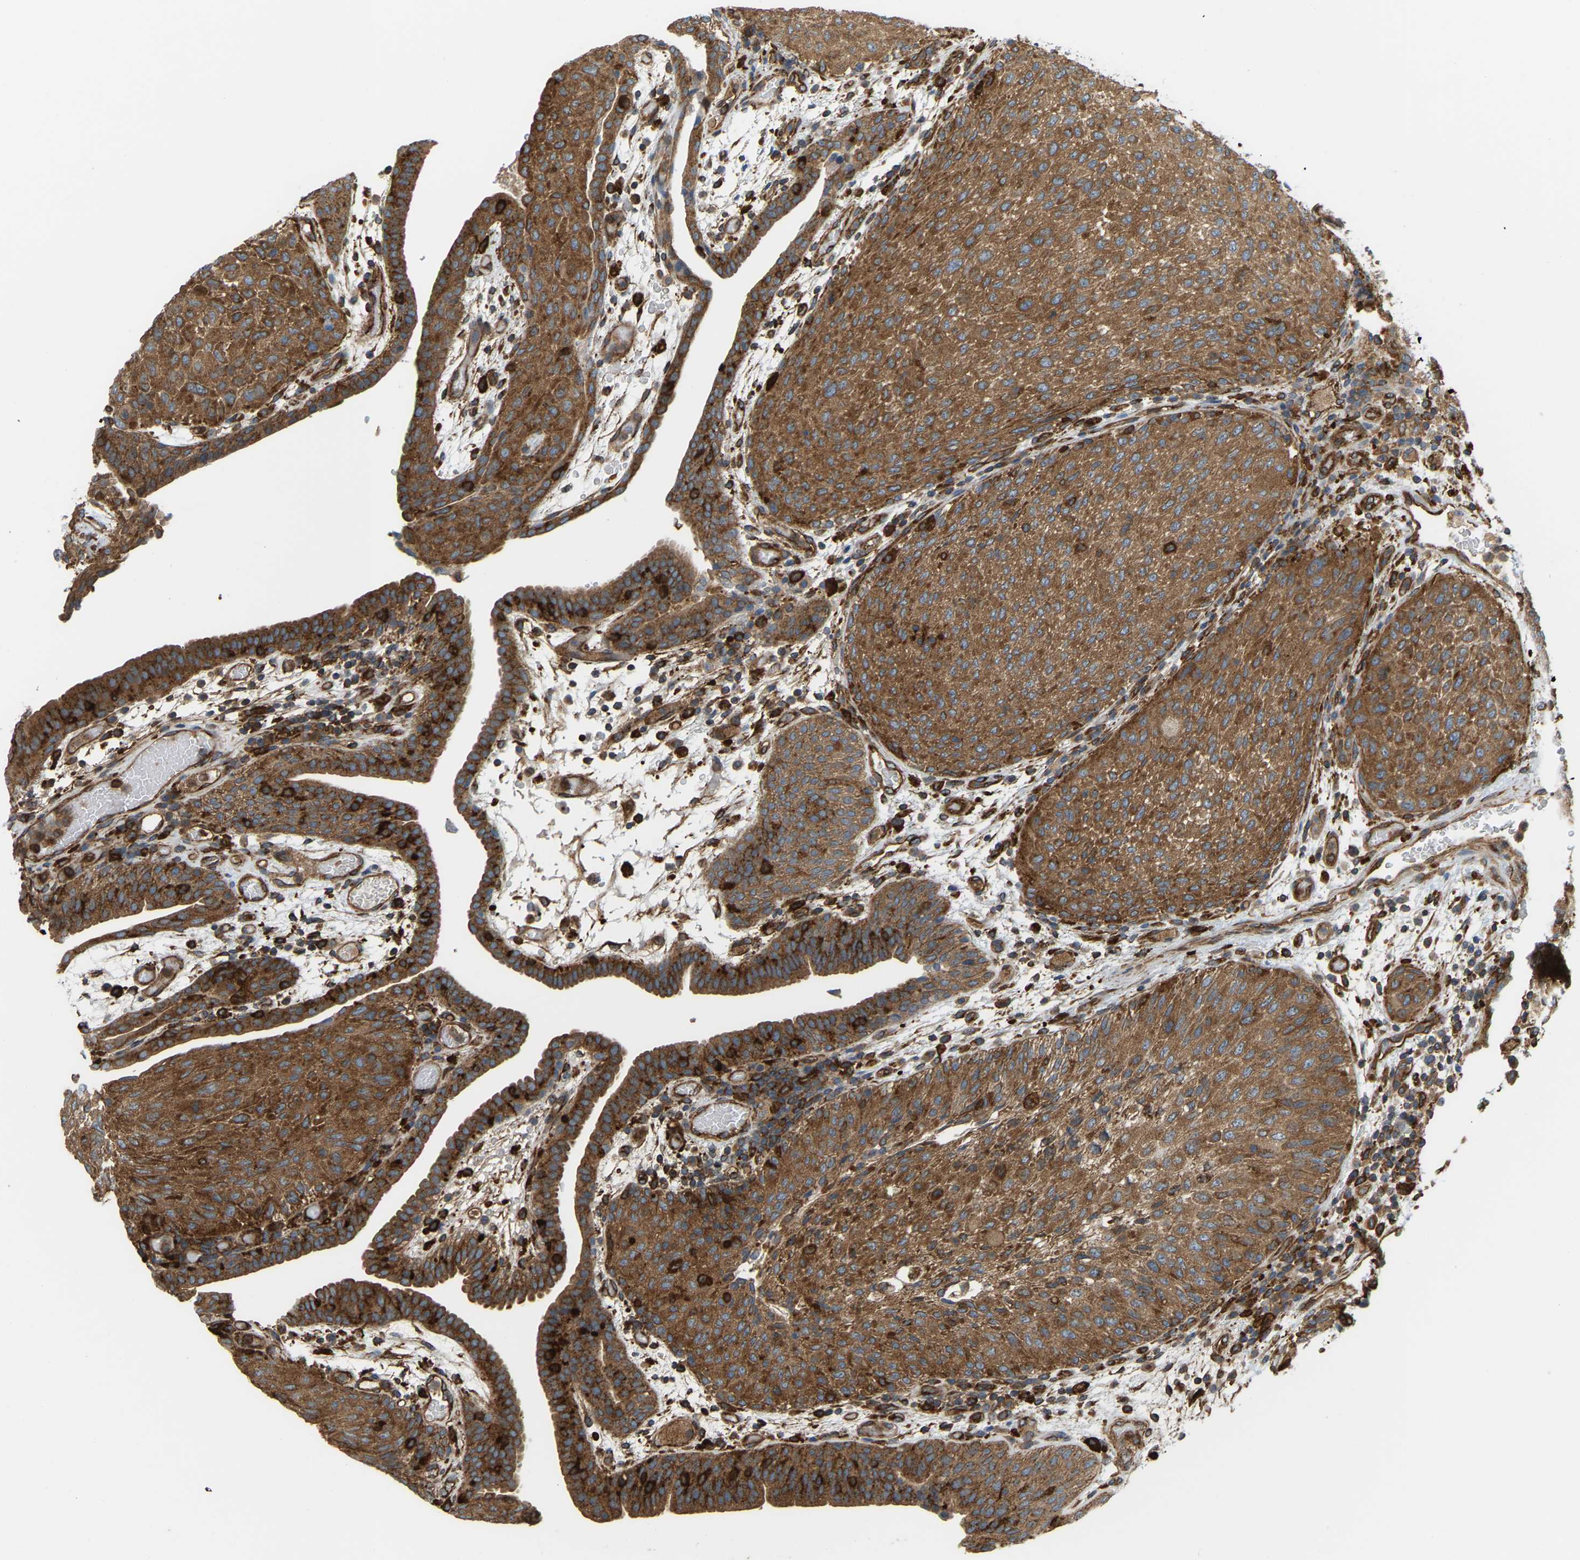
{"staining": {"intensity": "strong", "quantity": ">75%", "location": "cytoplasmic/membranous"}, "tissue": "urothelial cancer", "cell_type": "Tumor cells", "image_type": "cancer", "snomed": [{"axis": "morphology", "description": "Urothelial carcinoma, Low grade"}, {"axis": "morphology", "description": "Urothelial carcinoma, High grade"}, {"axis": "topography", "description": "Urinary bladder"}], "caption": "Immunohistochemistry (IHC) of low-grade urothelial carcinoma reveals high levels of strong cytoplasmic/membranous positivity in about >75% of tumor cells. The staining is performed using DAB (3,3'-diaminobenzidine) brown chromogen to label protein expression. The nuclei are counter-stained blue using hematoxylin.", "gene": "PICALM", "patient": {"sex": "male", "age": 35}}